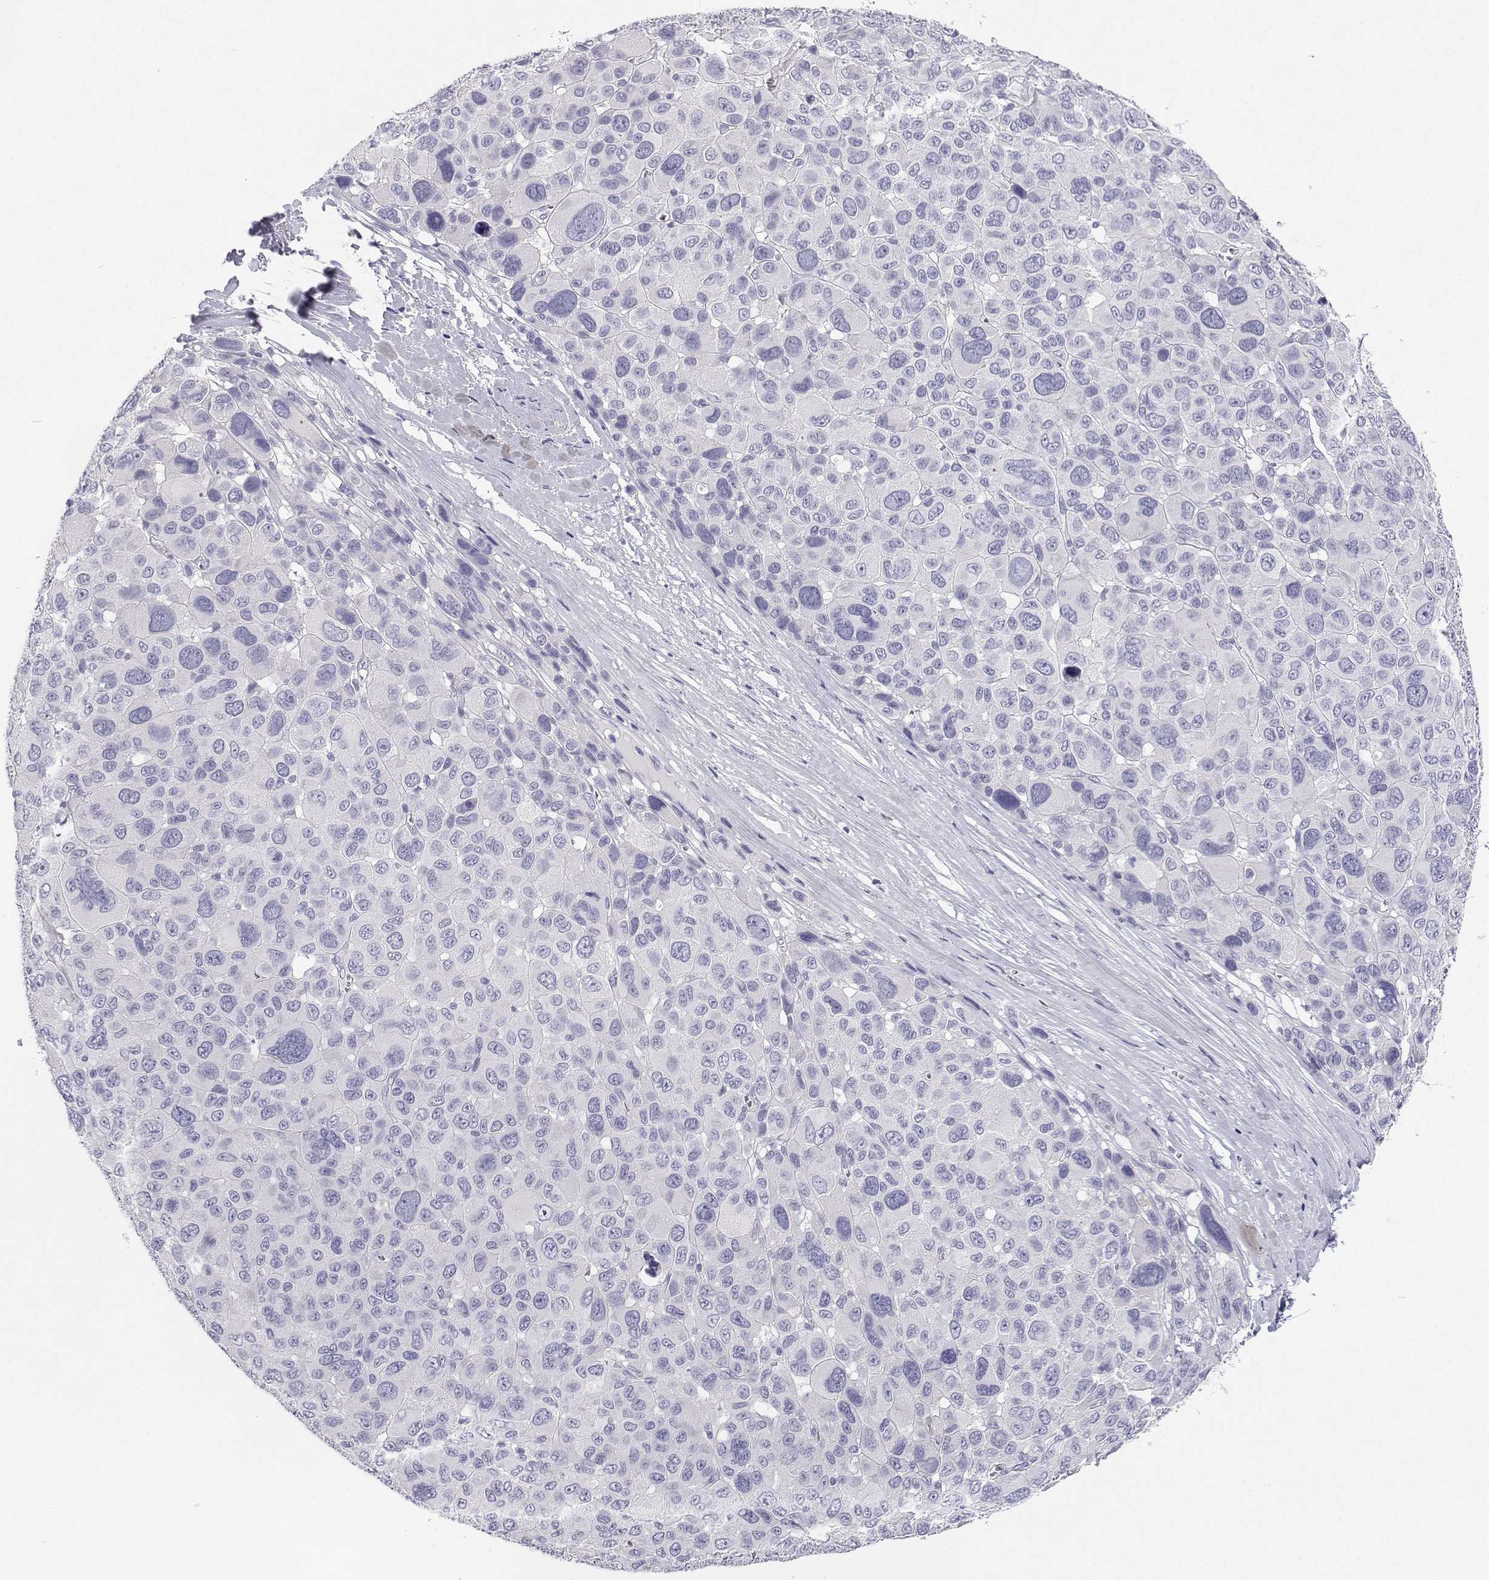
{"staining": {"intensity": "negative", "quantity": "none", "location": "none"}, "tissue": "melanoma", "cell_type": "Tumor cells", "image_type": "cancer", "snomed": [{"axis": "morphology", "description": "Malignant melanoma, NOS"}, {"axis": "topography", "description": "Skin"}], "caption": "DAB immunohistochemical staining of melanoma displays no significant positivity in tumor cells.", "gene": "BHMT", "patient": {"sex": "female", "age": 66}}